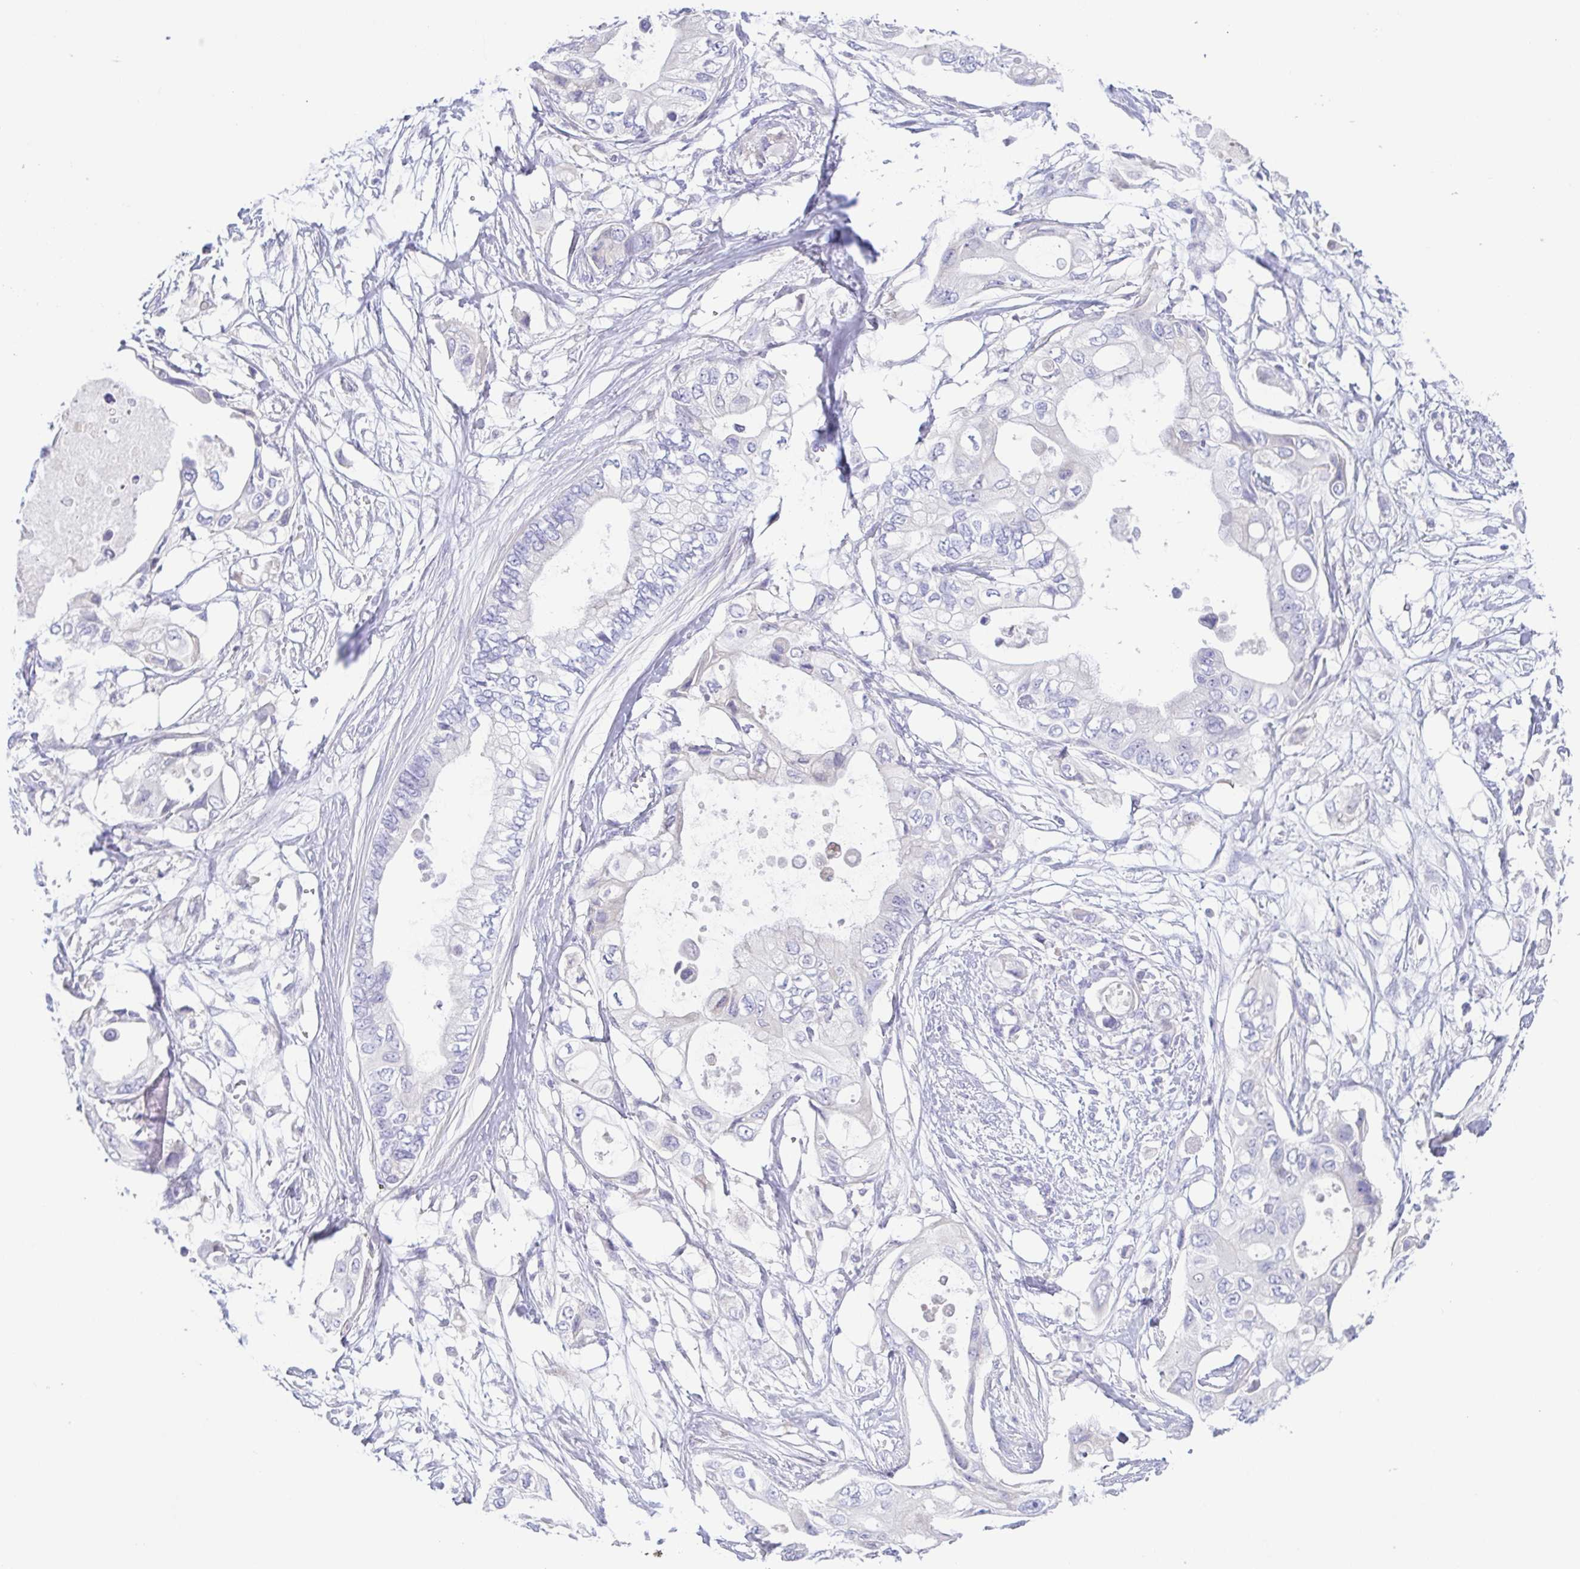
{"staining": {"intensity": "negative", "quantity": "none", "location": "none"}, "tissue": "pancreatic cancer", "cell_type": "Tumor cells", "image_type": "cancer", "snomed": [{"axis": "morphology", "description": "Adenocarcinoma, NOS"}, {"axis": "topography", "description": "Pancreas"}], "caption": "An immunohistochemistry (IHC) photomicrograph of pancreatic cancer (adenocarcinoma) is shown. There is no staining in tumor cells of pancreatic cancer (adenocarcinoma).", "gene": "A1BG", "patient": {"sex": "female", "age": 63}}